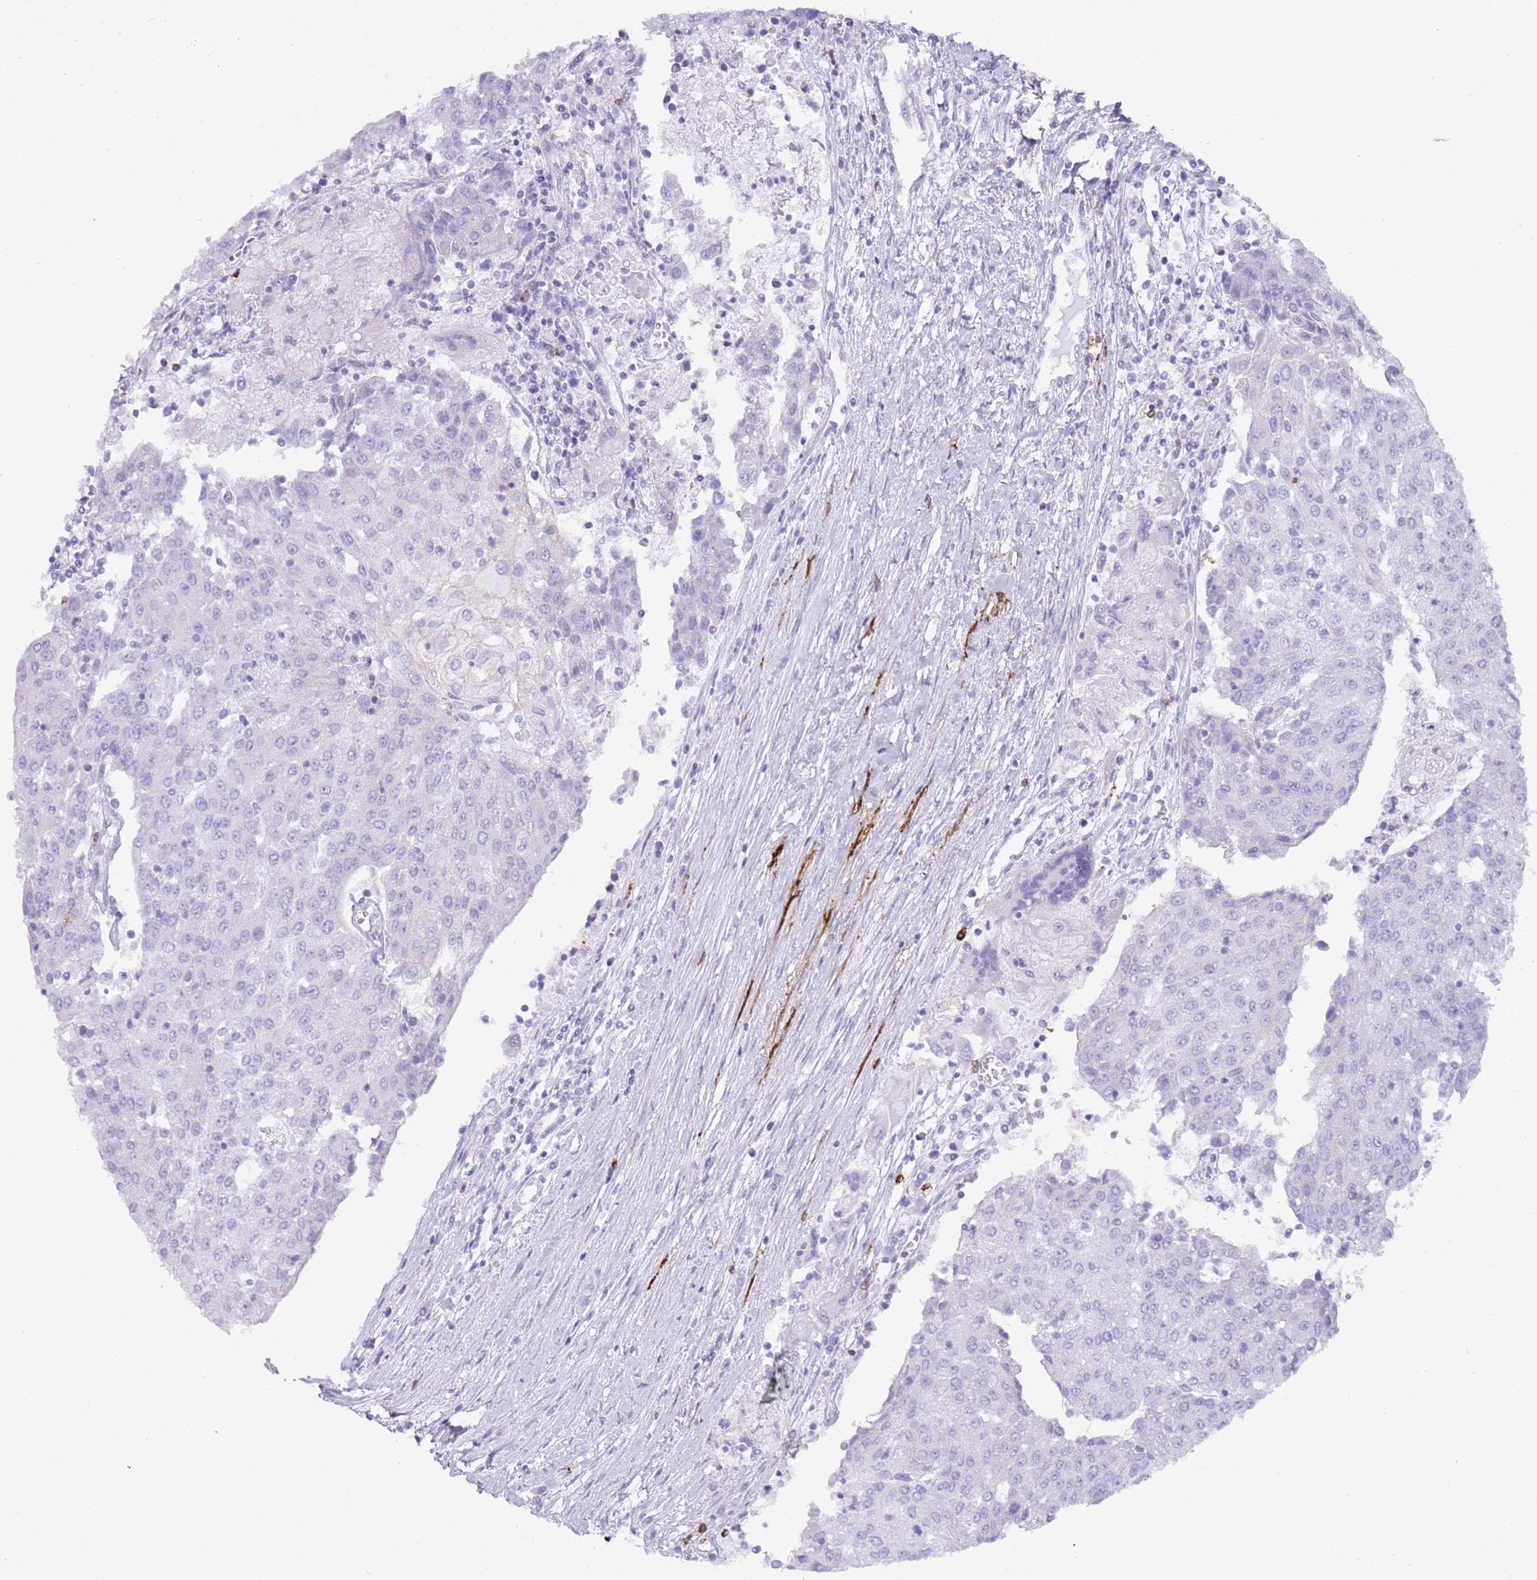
{"staining": {"intensity": "negative", "quantity": "none", "location": "none"}, "tissue": "urothelial cancer", "cell_type": "Tumor cells", "image_type": "cancer", "snomed": [{"axis": "morphology", "description": "Urothelial carcinoma, High grade"}, {"axis": "topography", "description": "Urinary bladder"}], "caption": "Tumor cells are negative for brown protein staining in urothelial carcinoma (high-grade). Brightfield microscopy of IHC stained with DAB (brown) and hematoxylin (blue), captured at high magnification.", "gene": "CD177", "patient": {"sex": "female", "age": 85}}